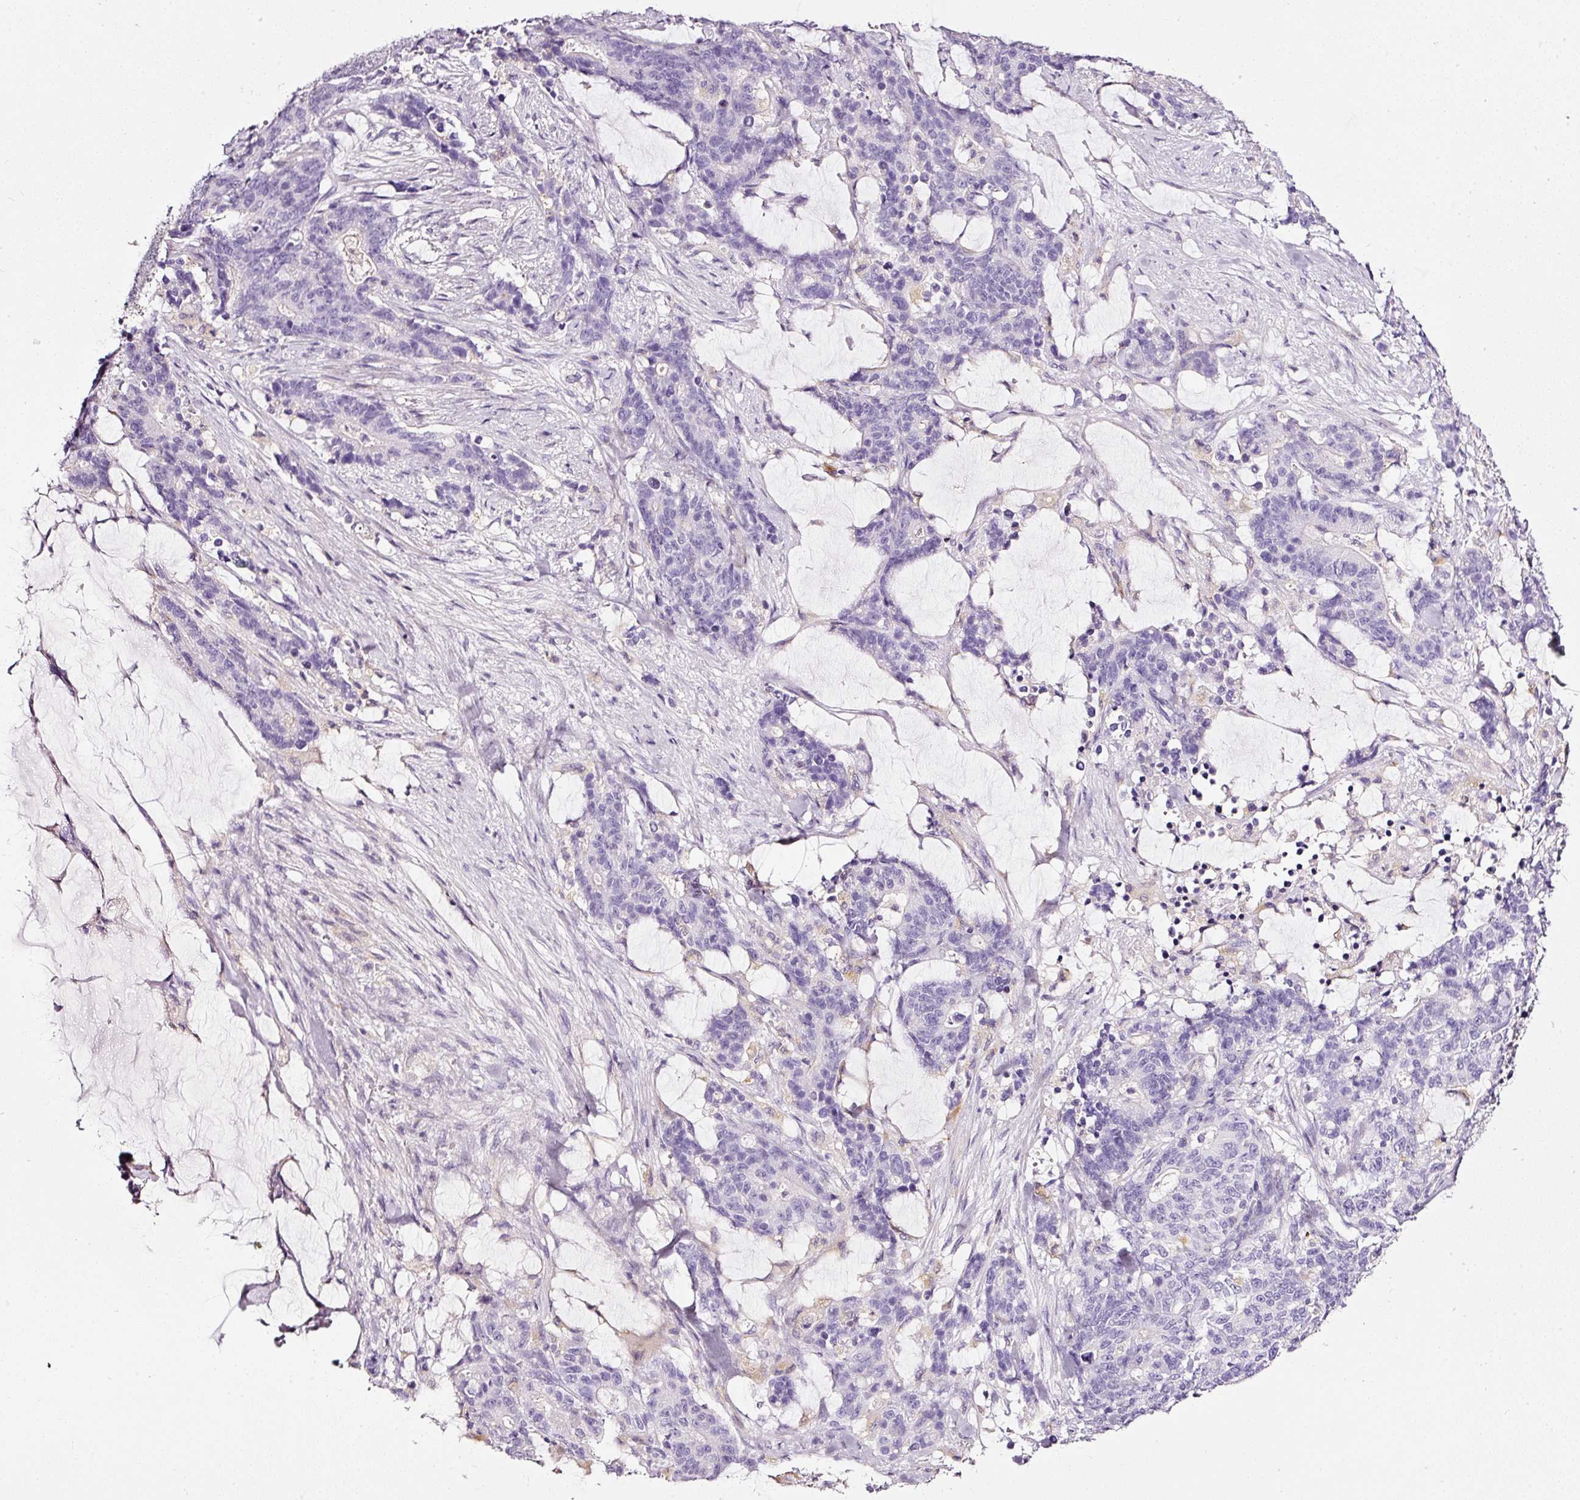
{"staining": {"intensity": "negative", "quantity": "none", "location": "none"}, "tissue": "stomach cancer", "cell_type": "Tumor cells", "image_type": "cancer", "snomed": [{"axis": "morphology", "description": "Normal tissue, NOS"}, {"axis": "morphology", "description": "Adenocarcinoma, NOS"}, {"axis": "topography", "description": "Stomach"}], "caption": "This is a micrograph of immunohistochemistry staining of stomach cancer, which shows no positivity in tumor cells. The staining is performed using DAB (3,3'-diaminobenzidine) brown chromogen with nuclei counter-stained in using hematoxylin.", "gene": "CYB561A3", "patient": {"sex": "female", "age": 64}}